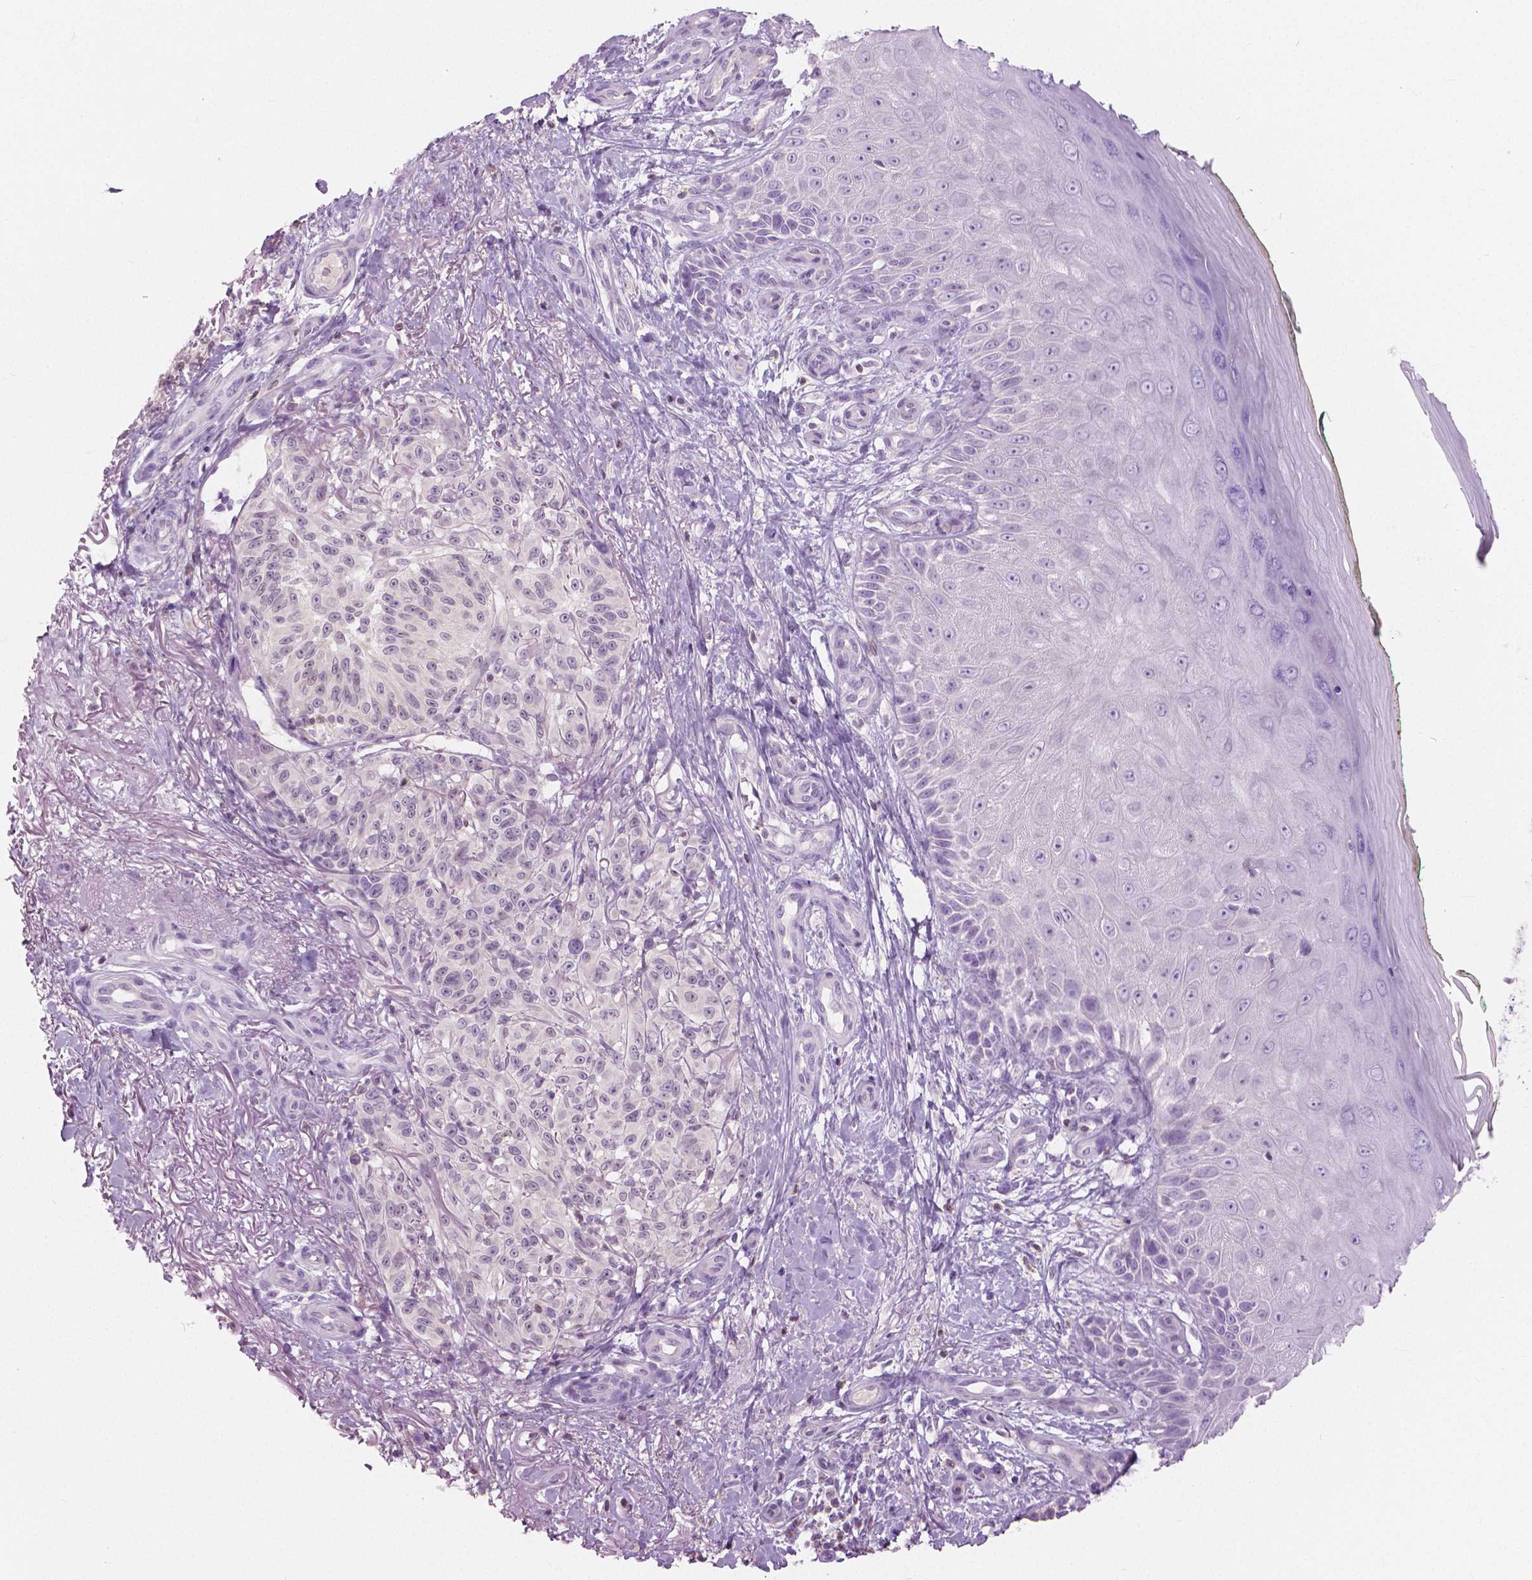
{"staining": {"intensity": "negative", "quantity": "none", "location": "none"}, "tissue": "melanoma", "cell_type": "Tumor cells", "image_type": "cancer", "snomed": [{"axis": "morphology", "description": "Malignant melanoma, NOS"}, {"axis": "topography", "description": "Skin"}], "caption": "DAB immunohistochemical staining of melanoma exhibits no significant staining in tumor cells.", "gene": "GALM", "patient": {"sex": "female", "age": 85}}